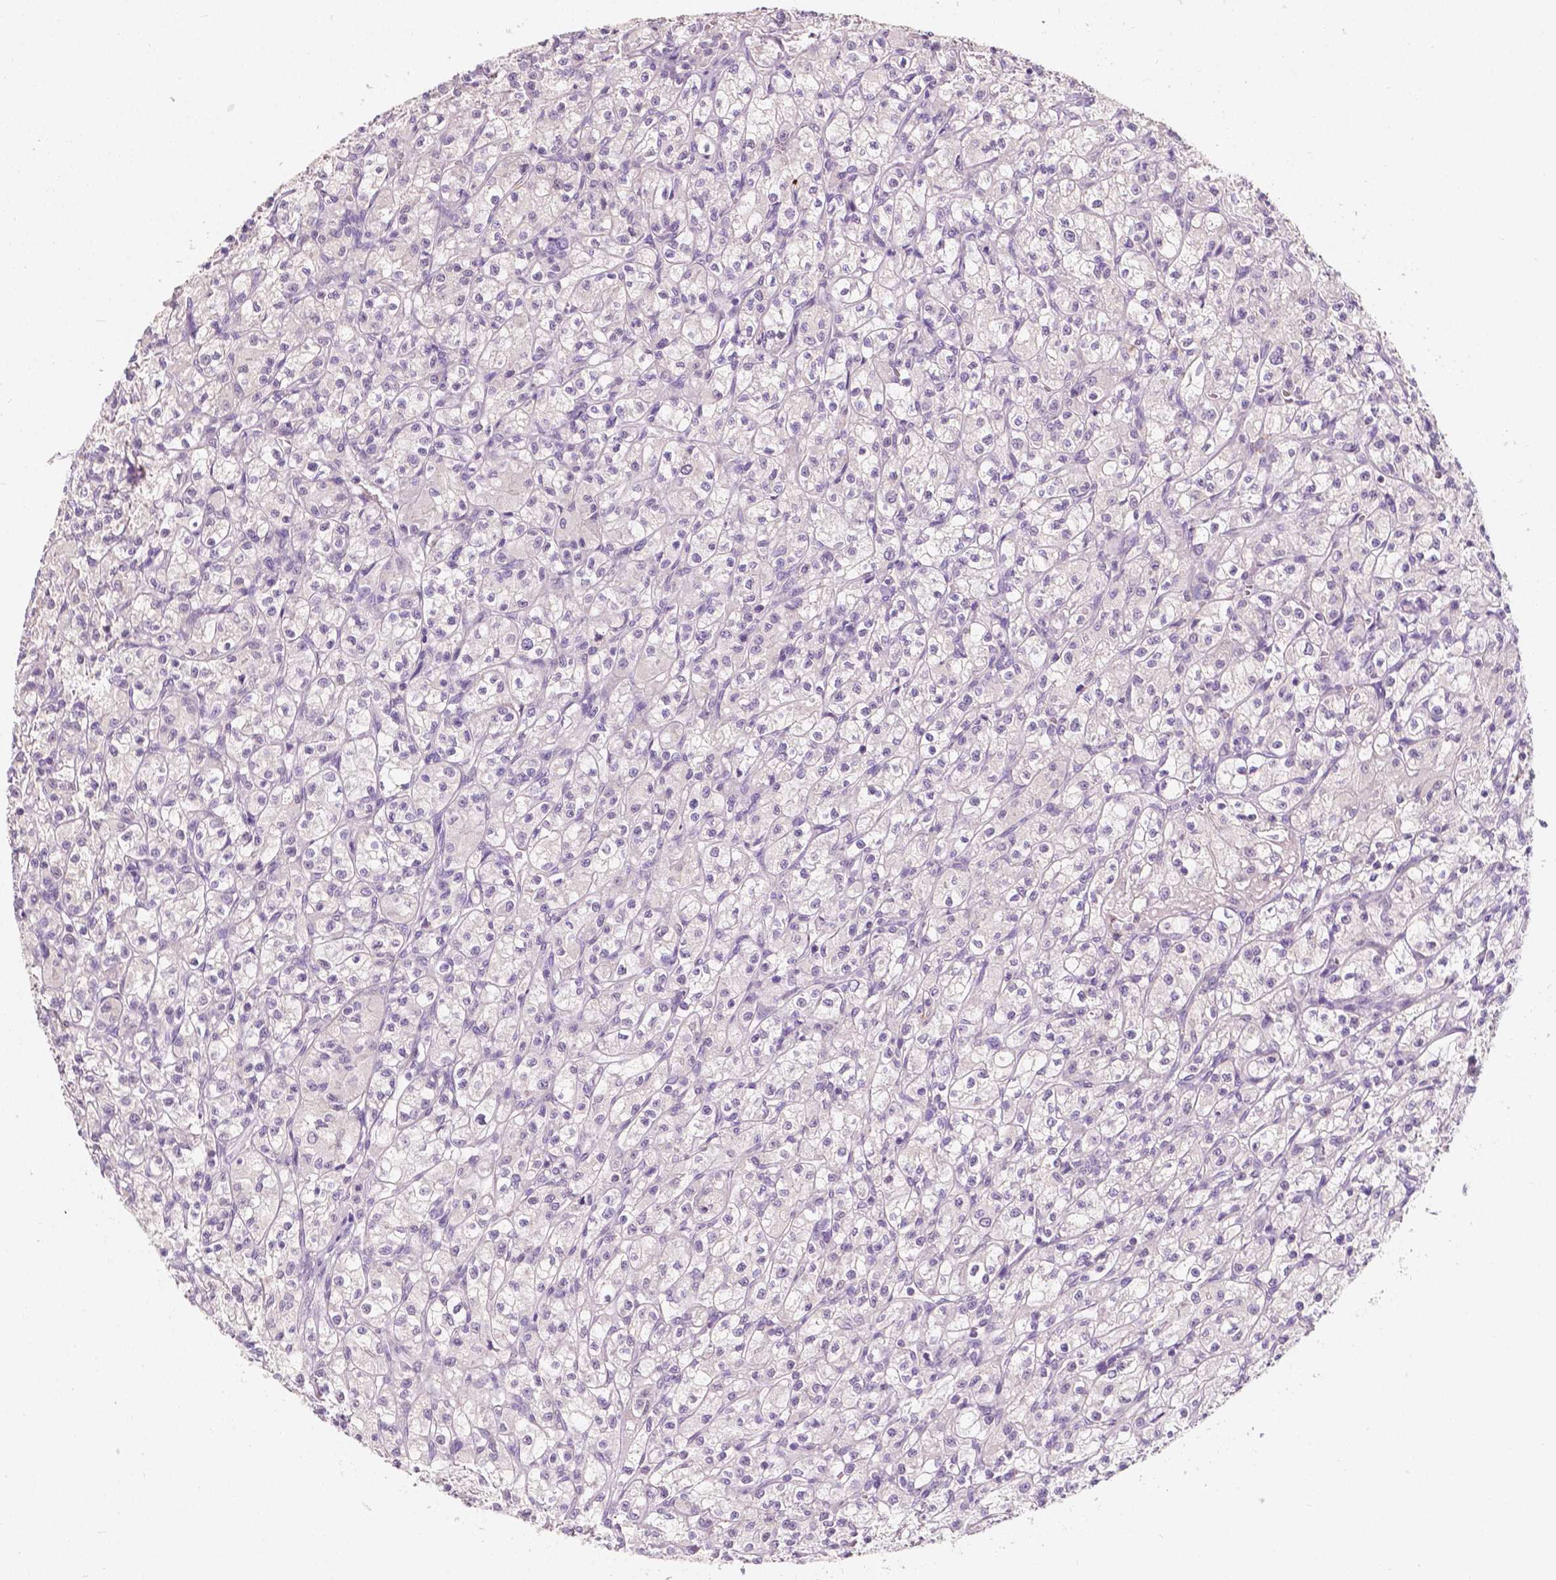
{"staining": {"intensity": "negative", "quantity": "none", "location": "none"}, "tissue": "renal cancer", "cell_type": "Tumor cells", "image_type": "cancer", "snomed": [{"axis": "morphology", "description": "Adenocarcinoma, NOS"}, {"axis": "topography", "description": "Kidney"}], "caption": "A micrograph of renal cancer (adenocarcinoma) stained for a protein exhibits no brown staining in tumor cells.", "gene": "SIRT2", "patient": {"sex": "female", "age": 70}}